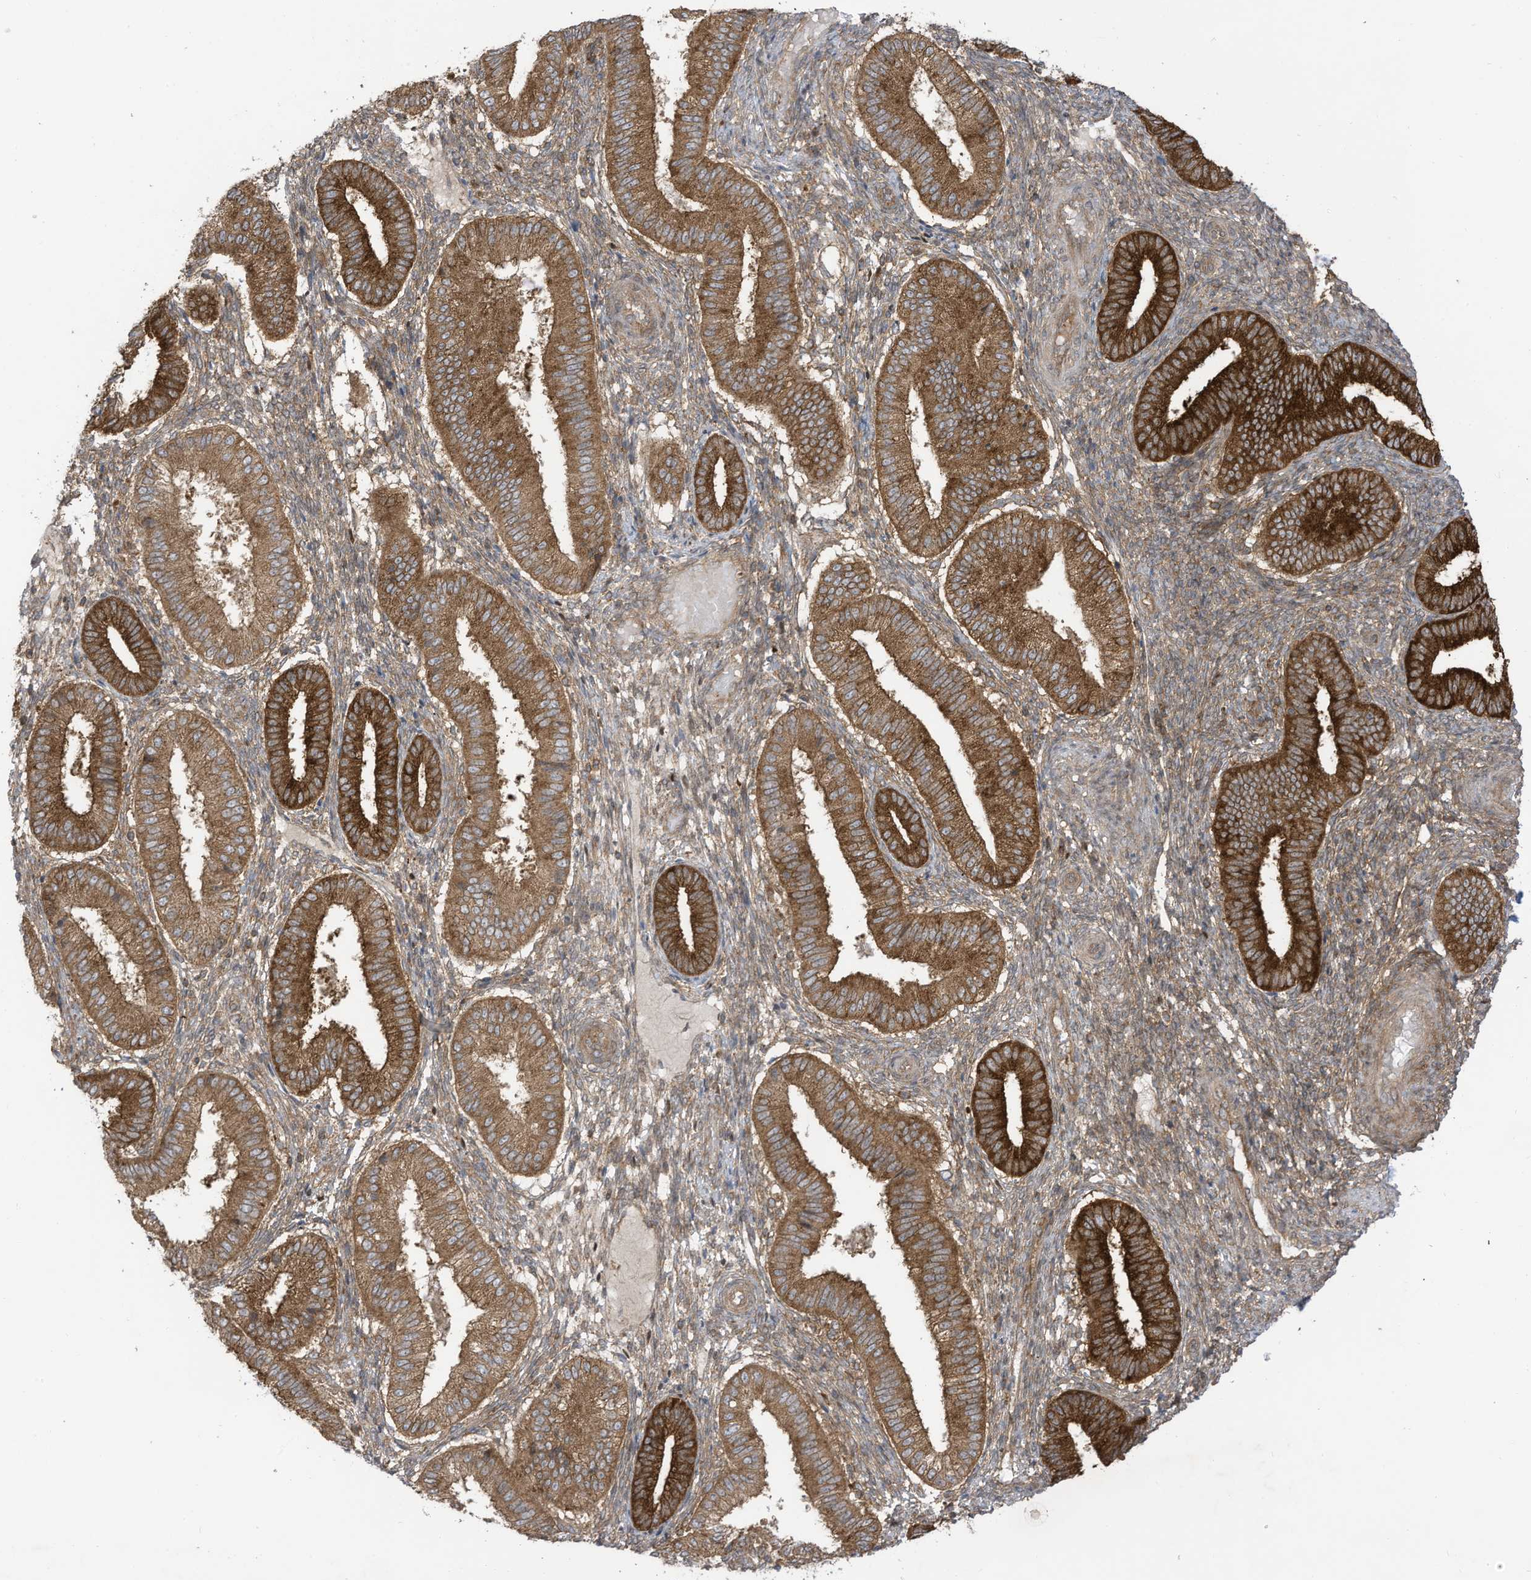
{"staining": {"intensity": "moderate", "quantity": ">75%", "location": "cytoplasmic/membranous"}, "tissue": "endometrium", "cell_type": "Cells in endometrial stroma", "image_type": "normal", "snomed": [{"axis": "morphology", "description": "Normal tissue, NOS"}, {"axis": "topography", "description": "Endometrium"}], "caption": "IHC image of unremarkable human endometrium stained for a protein (brown), which shows medium levels of moderate cytoplasmic/membranous expression in approximately >75% of cells in endometrial stroma.", "gene": "REPS1", "patient": {"sex": "female", "age": 39}}